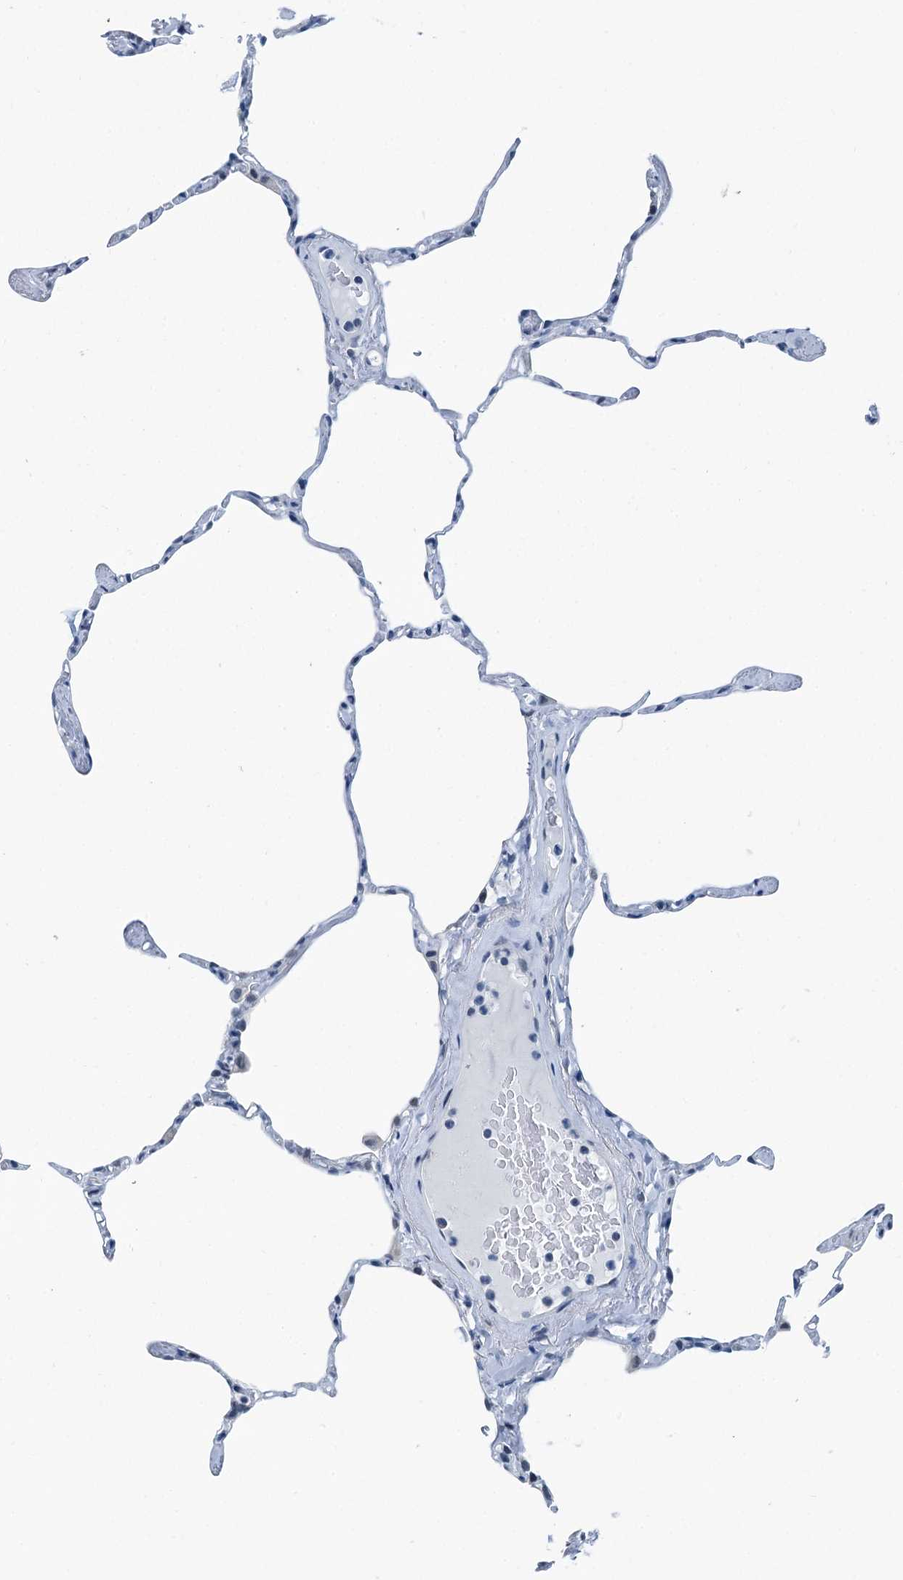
{"staining": {"intensity": "negative", "quantity": "none", "location": "none"}, "tissue": "lung", "cell_type": "Alveolar cells", "image_type": "normal", "snomed": [{"axis": "morphology", "description": "Normal tissue, NOS"}, {"axis": "topography", "description": "Lung"}], "caption": "A histopathology image of human lung is negative for staining in alveolar cells. The staining was performed using DAB (3,3'-diaminobenzidine) to visualize the protein expression in brown, while the nuclei were stained in blue with hematoxylin (Magnification: 20x).", "gene": "TRPT1", "patient": {"sex": "male", "age": 65}}